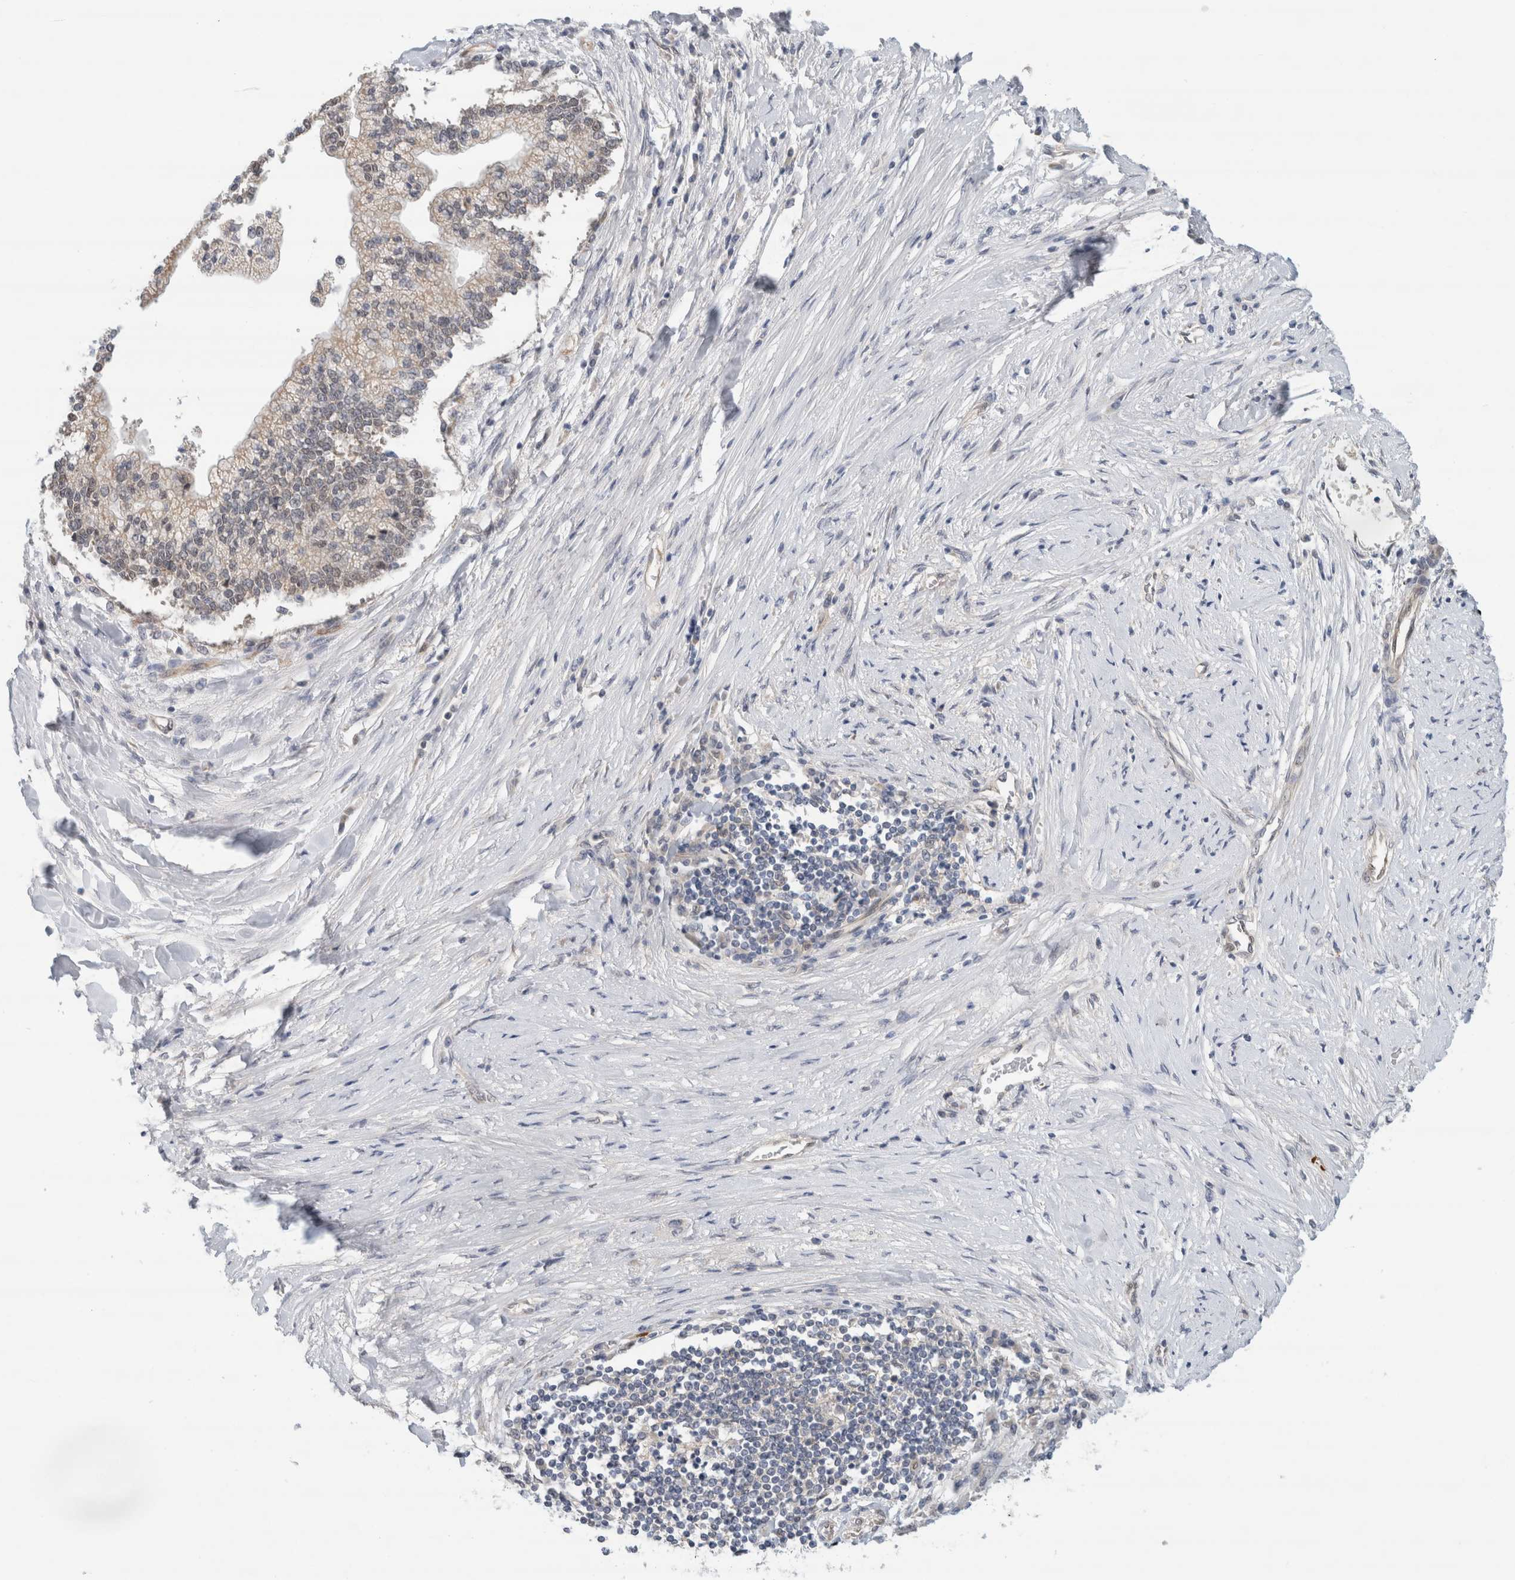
{"staining": {"intensity": "weak", "quantity": "<25%", "location": "cytoplasmic/membranous"}, "tissue": "liver cancer", "cell_type": "Tumor cells", "image_type": "cancer", "snomed": [{"axis": "morphology", "description": "Cholangiocarcinoma"}, {"axis": "topography", "description": "Liver"}], "caption": "Image shows no significant protein positivity in tumor cells of cholangiocarcinoma (liver). Nuclei are stained in blue.", "gene": "EIF4G3", "patient": {"sex": "male", "age": 50}}